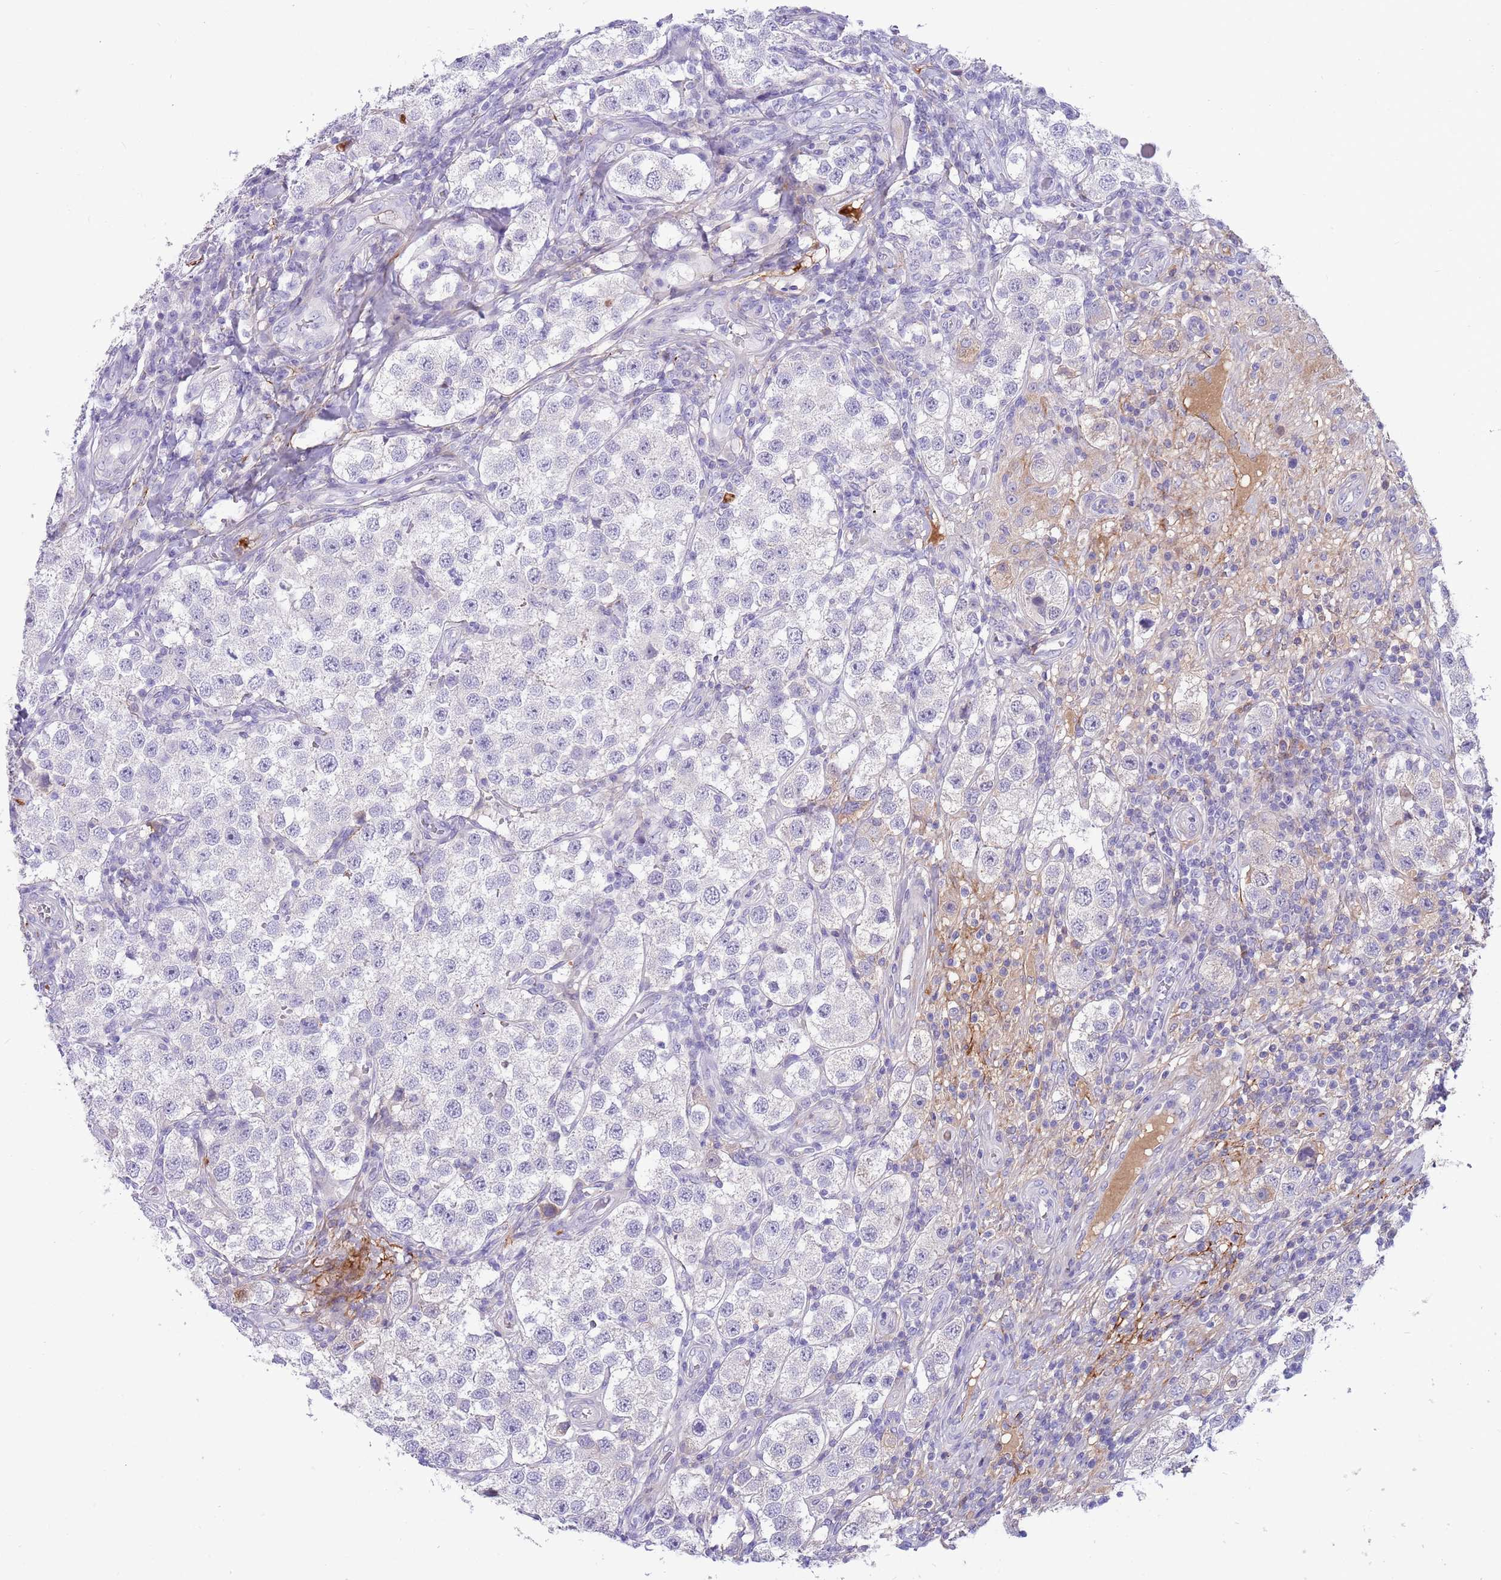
{"staining": {"intensity": "negative", "quantity": "none", "location": "none"}, "tissue": "testis cancer", "cell_type": "Tumor cells", "image_type": "cancer", "snomed": [{"axis": "morphology", "description": "Seminoma, NOS"}, {"axis": "topography", "description": "Testis"}], "caption": "Image shows no protein staining in tumor cells of testis cancer tissue. (DAB (3,3'-diaminobenzidine) immunohistochemistry visualized using brightfield microscopy, high magnification).", "gene": "LEPROTL1", "patient": {"sex": "male", "age": 37}}